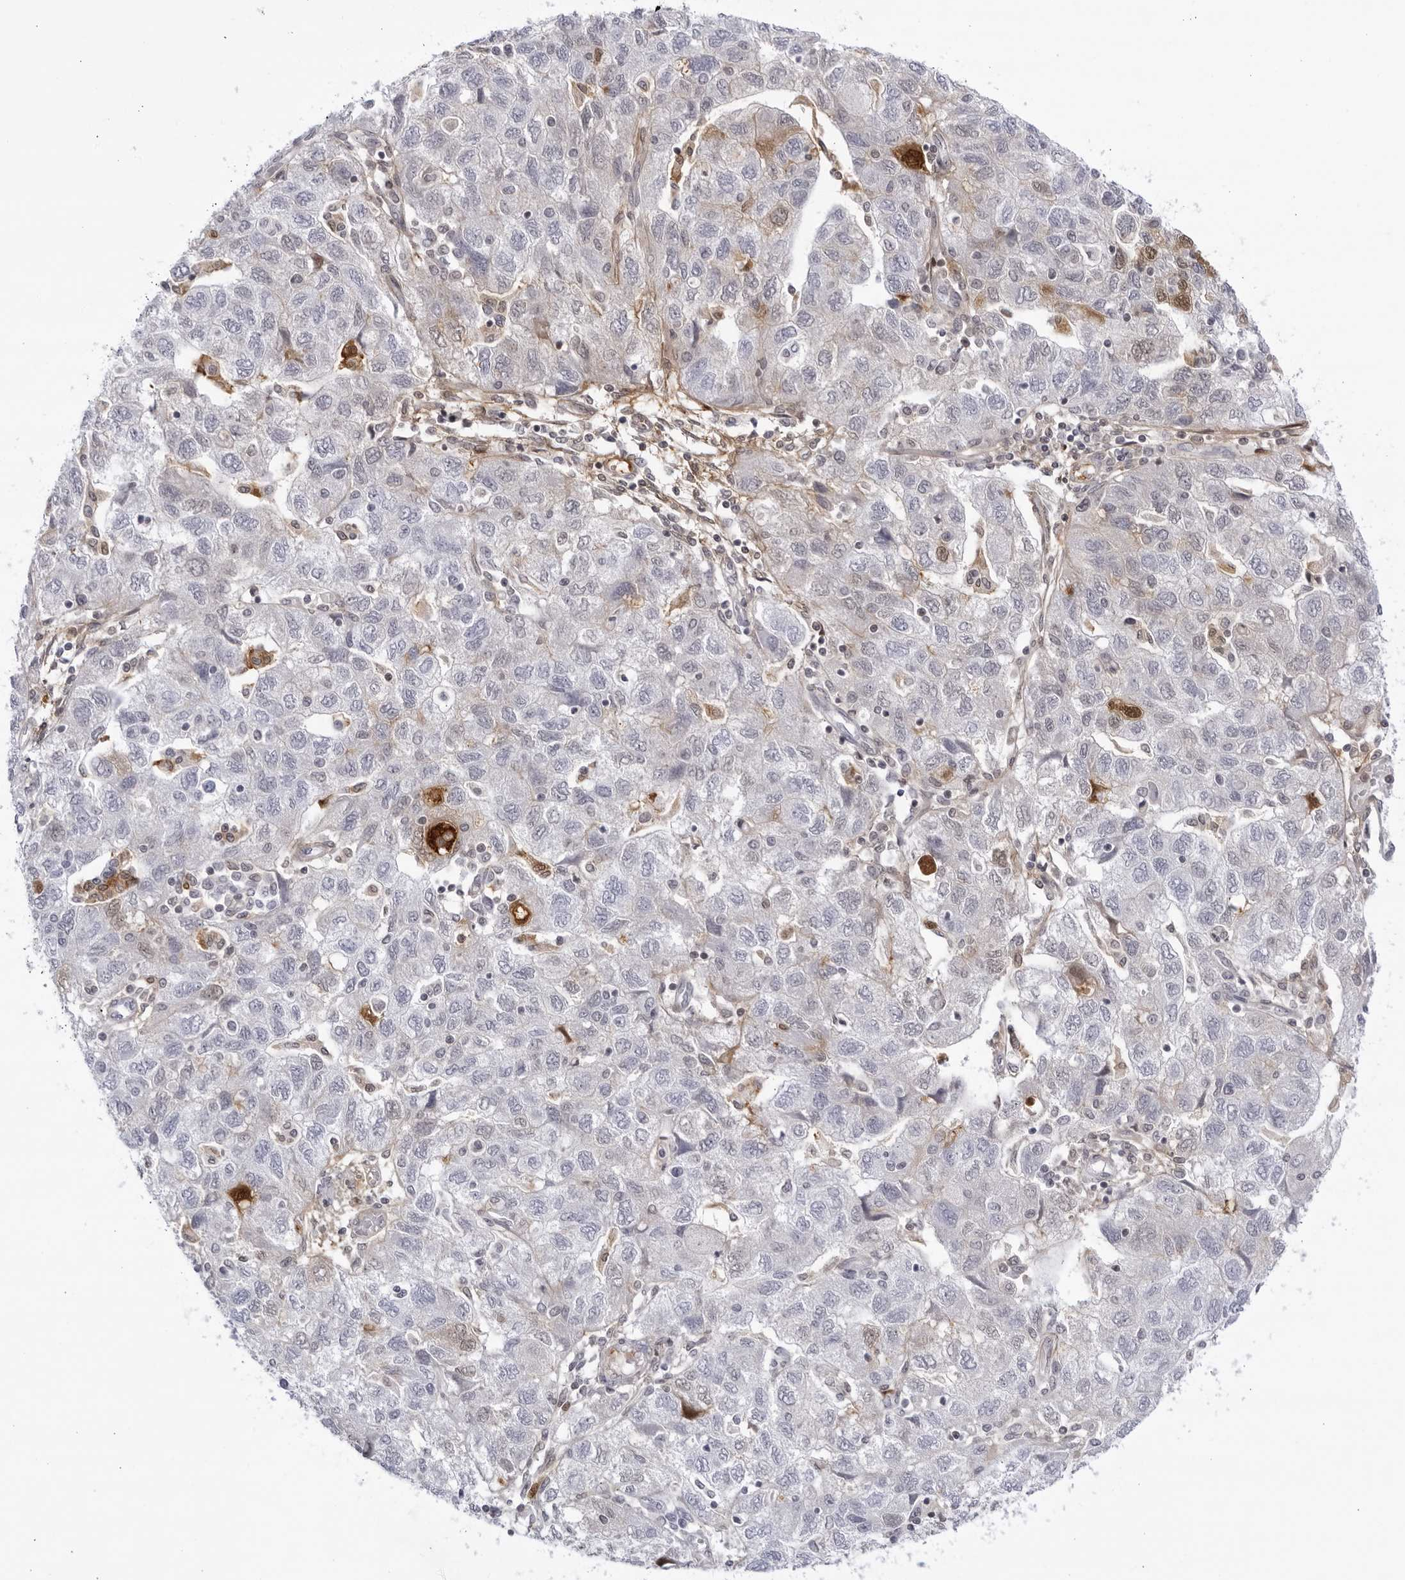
{"staining": {"intensity": "moderate", "quantity": "<25%", "location": "nuclear"}, "tissue": "ovarian cancer", "cell_type": "Tumor cells", "image_type": "cancer", "snomed": [{"axis": "morphology", "description": "Carcinoma, NOS"}, {"axis": "morphology", "description": "Cystadenocarcinoma, serous, NOS"}, {"axis": "topography", "description": "Ovary"}], "caption": "Immunohistochemical staining of human ovarian serous cystadenocarcinoma reveals low levels of moderate nuclear staining in about <25% of tumor cells.", "gene": "CNBD1", "patient": {"sex": "female", "age": 69}}